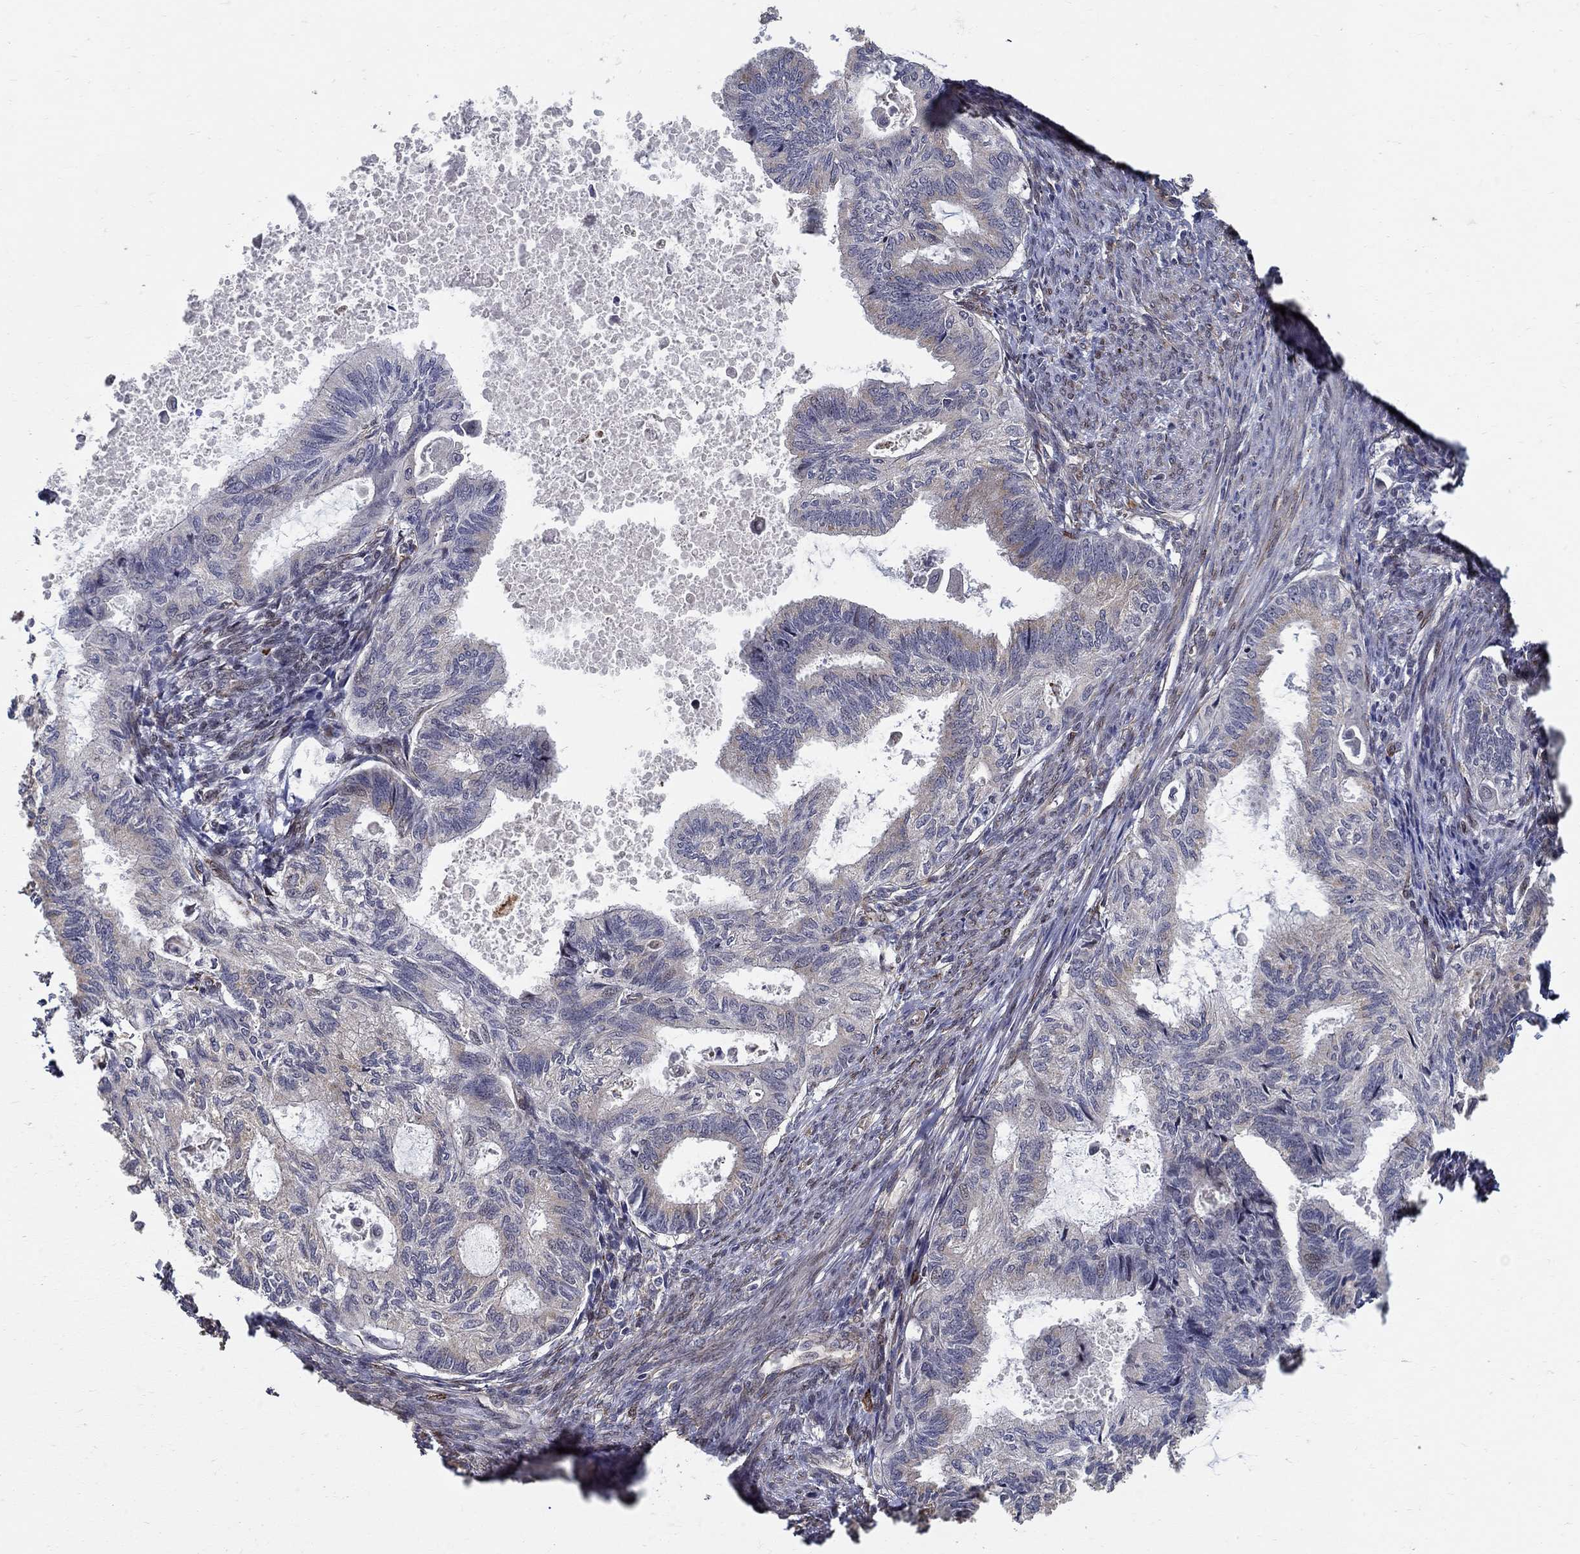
{"staining": {"intensity": "weak", "quantity": "<25%", "location": "cytoplasmic/membranous"}, "tissue": "endometrial cancer", "cell_type": "Tumor cells", "image_type": "cancer", "snomed": [{"axis": "morphology", "description": "Adenocarcinoma, NOS"}, {"axis": "topography", "description": "Endometrium"}], "caption": "Immunohistochemistry (IHC) image of endometrial cancer stained for a protein (brown), which reveals no staining in tumor cells. (DAB (3,3'-diaminobenzidine) IHC, high magnification).", "gene": "ZNF594", "patient": {"sex": "female", "age": 86}}